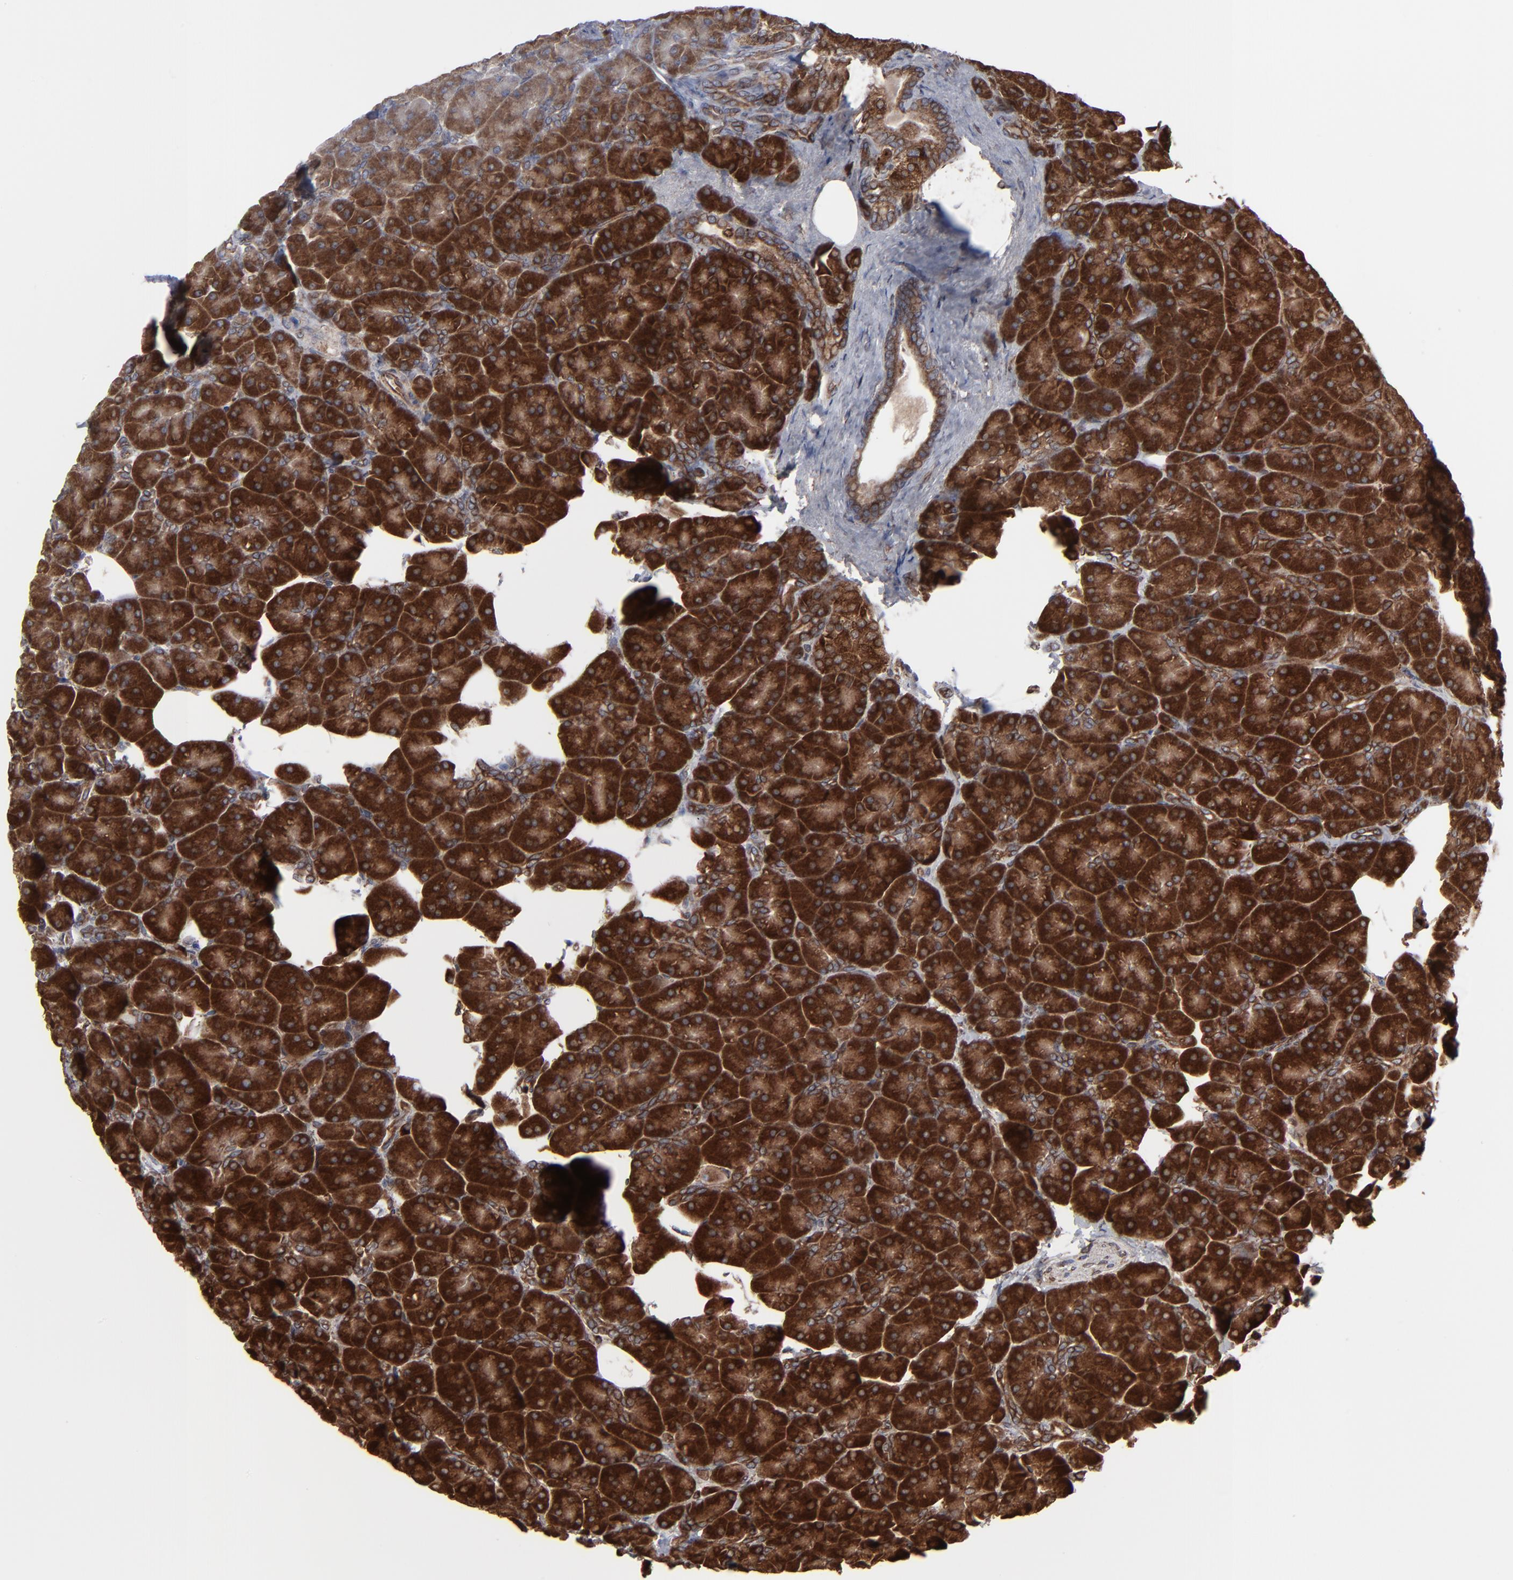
{"staining": {"intensity": "strong", "quantity": ">75%", "location": "cytoplasmic/membranous"}, "tissue": "pancreas", "cell_type": "Exocrine glandular cells", "image_type": "normal", "snomed": [{"axis": "morphology", "description": "Normal tissue, NOS"}, {"axis": "topography", "description": "Pancreas"}], "caption": "Benign pancreas demonstrates strong cytoplasmic/membranous staining in about >75% of exocrine glandular cells, visualized by immunohistochemistry. The protein of interest is shown in brown color, while the nuclei are stained blue.", "gene": "CNIH1", "patient": {"sex": "male", "age": 66}}